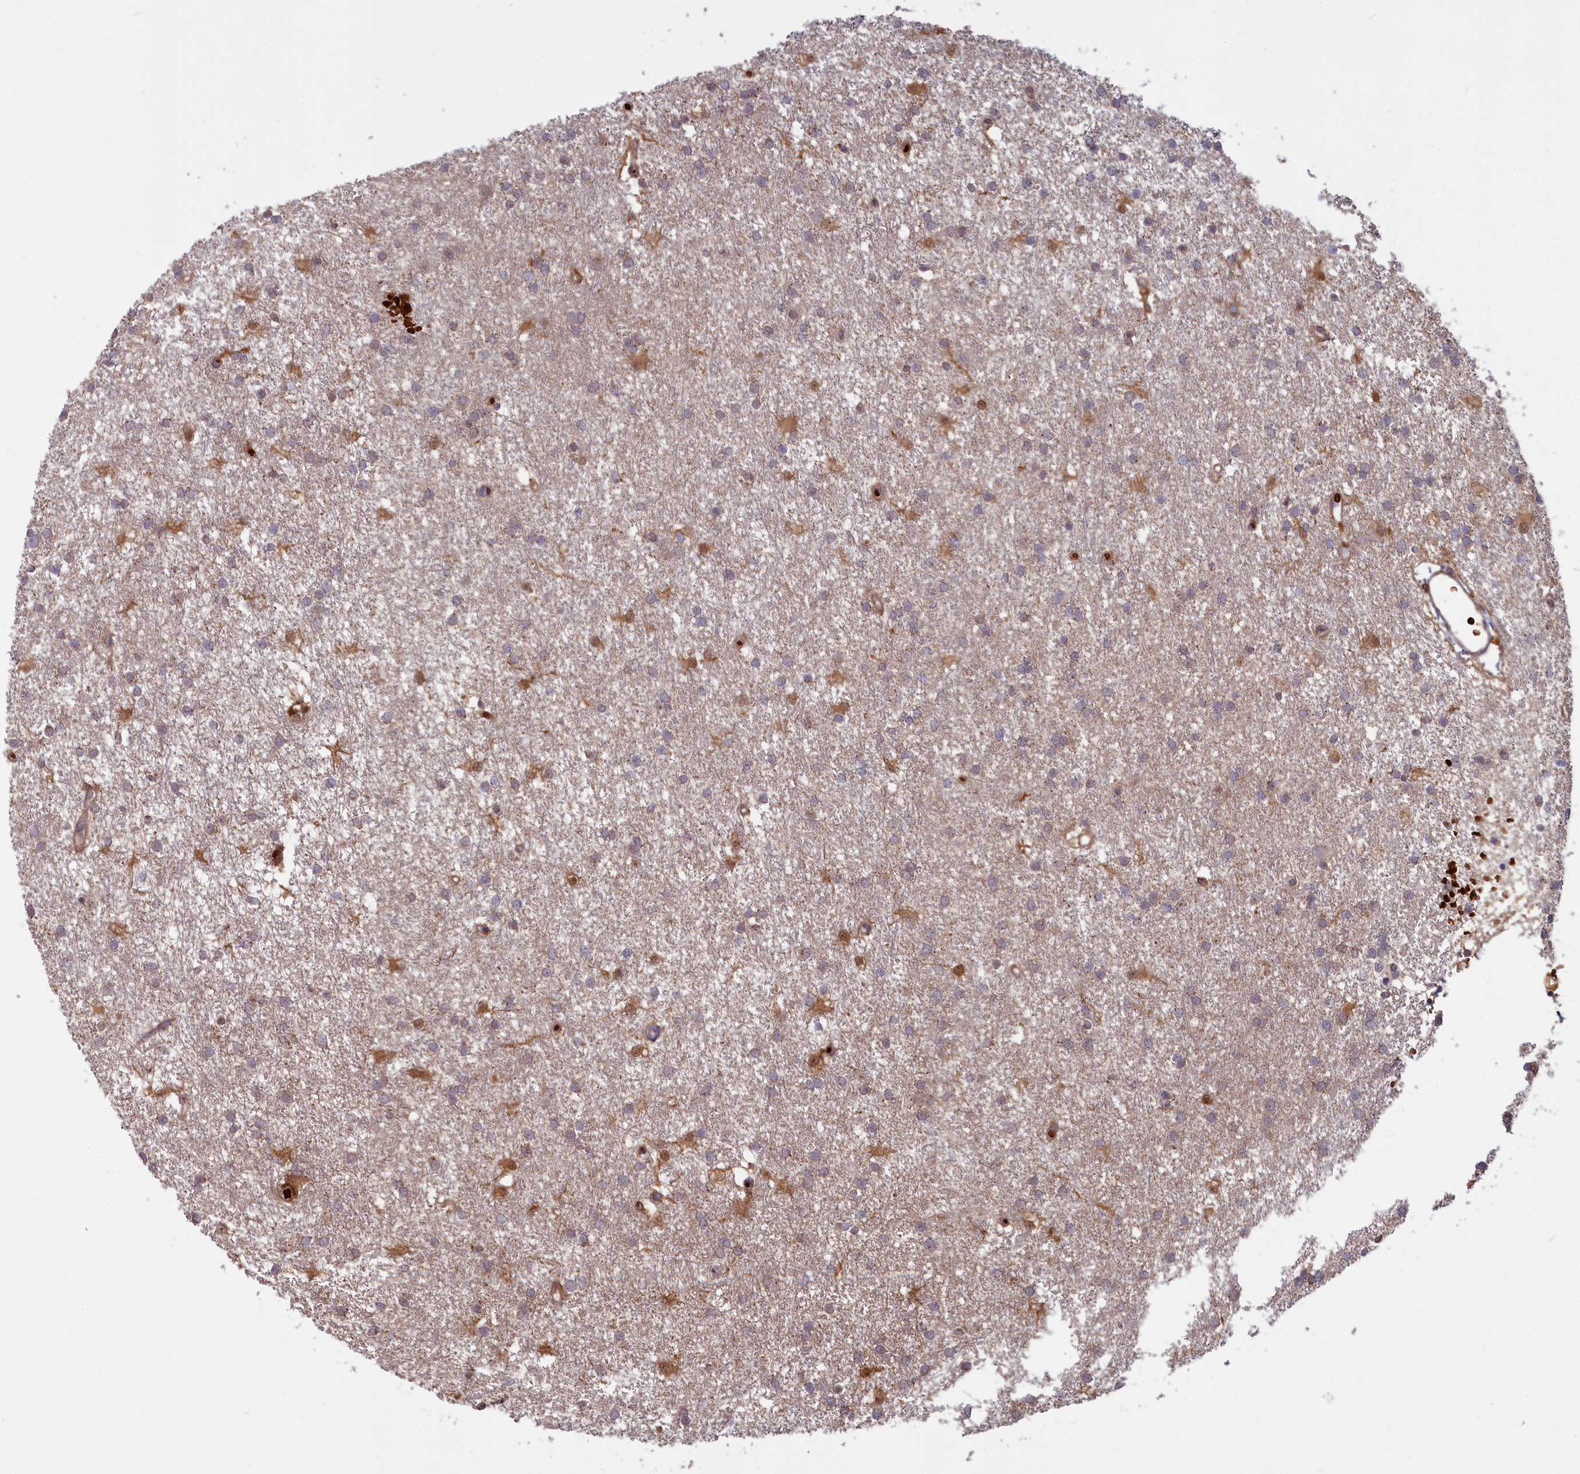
{"staining": {"intensity": "moderate", "quantity": "<25%", "location": "cytoplasmic/membranous"}, "tissue": "glioma", "cell_type": "Tumor cells", "image_type": "cancer", "snomed": [{"axis": "morphology", "description": "Glioma, malignant, High grade"}, {"axis": "topography", "description": "Brain"}], "caption": "Moderate cytoplasmic/membranous positivity for a protein is appreciated in approximately <25% of tumor cells of glioma using immunohistochemistry (IHC).", "gene": "BLVRB", "patient": {"sex": "male", "age": 77}}